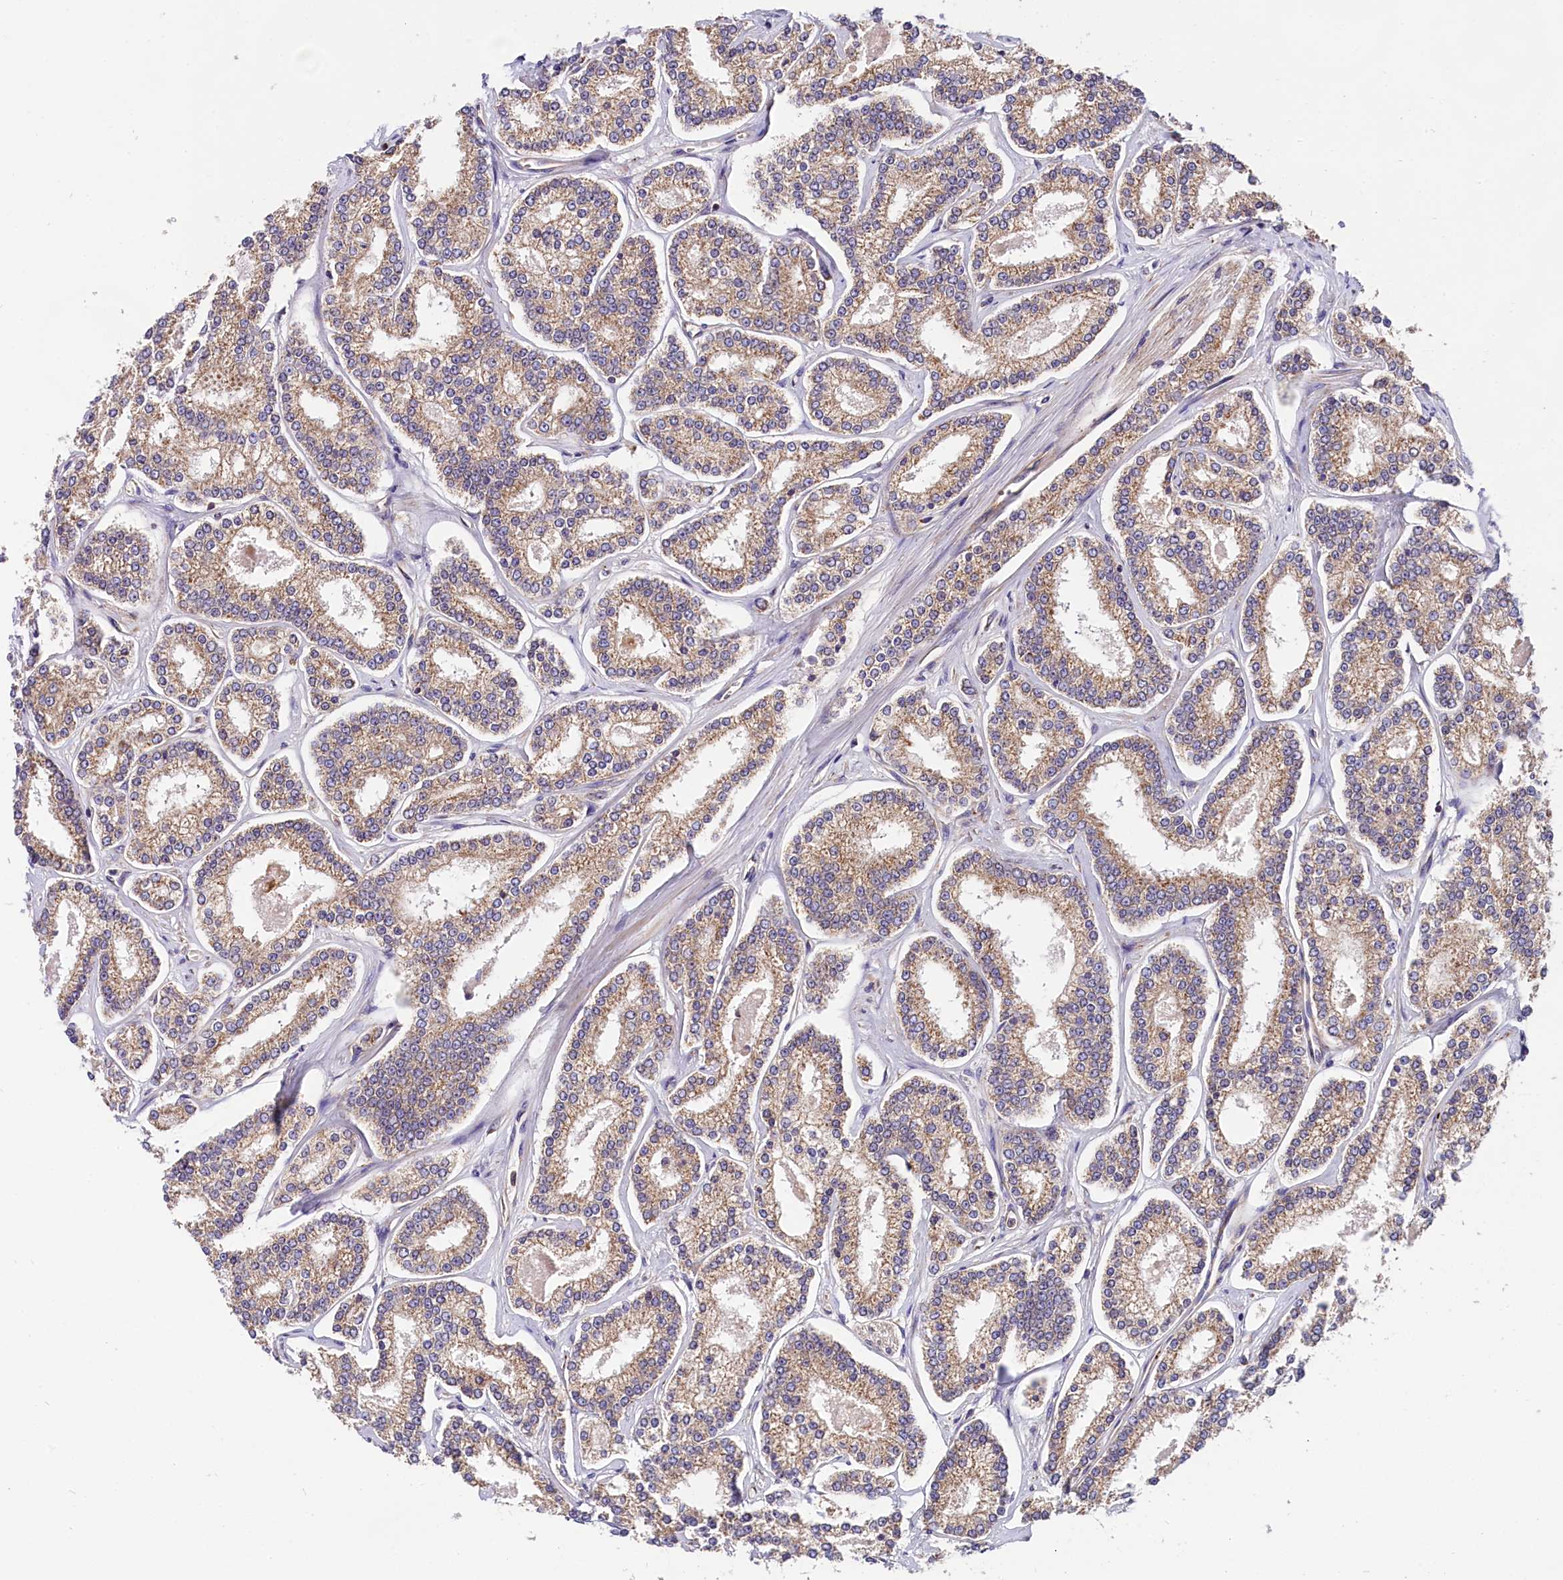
{"staining": {"intensity": "weak", "quantity": ">75%", "location": "cytoplasmic/membranous"}, "tissue": "prostate cancer", "cell_type": "Tumor cells", "image_type": "cancer", "snomed": [{"axis": "morphology", "description": "Normal tissue, NOS"}, {"axis": "morphology", "description": "Adenocarcinoma, High grade"}, {"axis": "topography", "description": "Prostate"}], "caption": "Immunohistochemical staining of prostate cancer (high-grade adenocarcinoma) shows low levels of weak cytoplasmic/membranous positivity in about >75% of tumor cells.", "gene": "SPG11", "patient": {"sex": "male", "age": 83}}